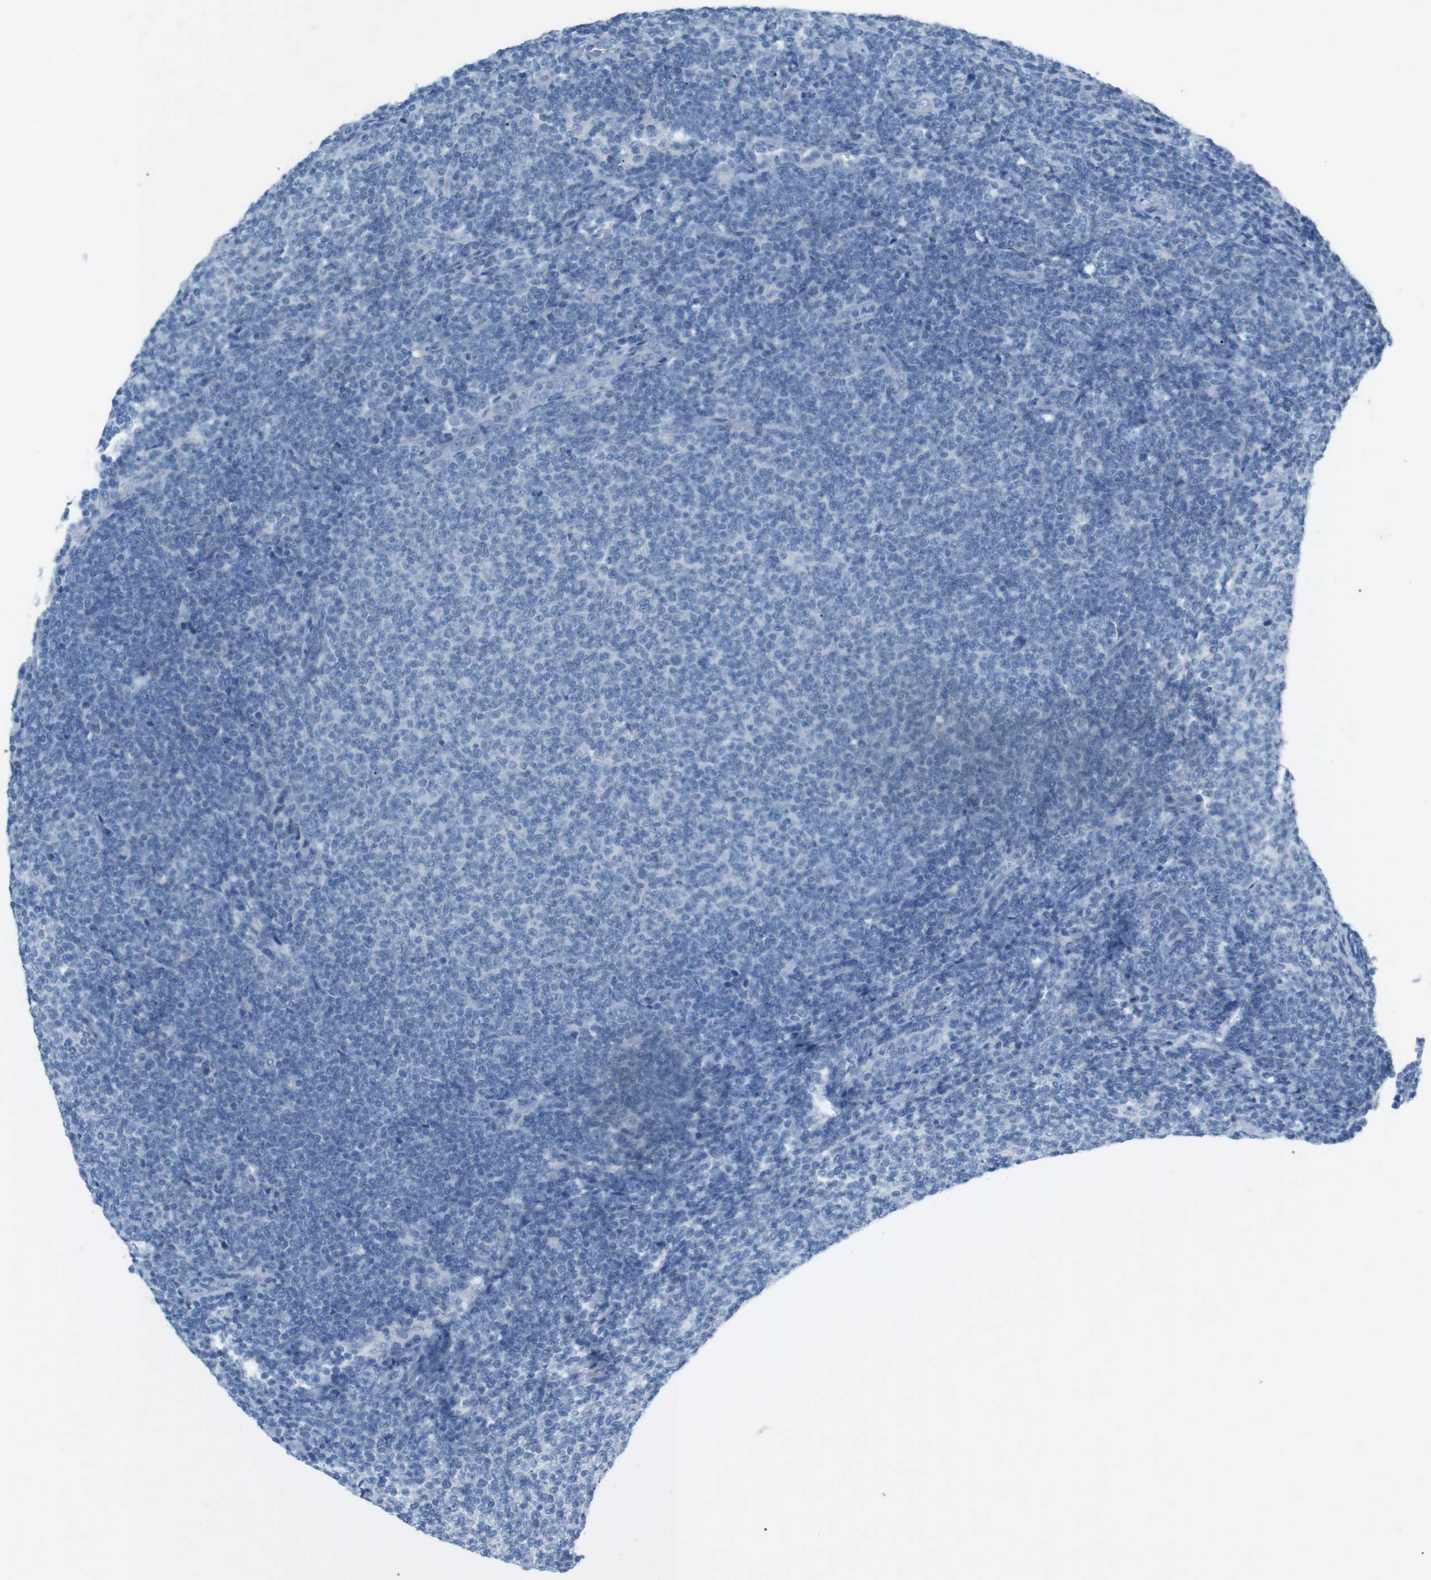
{"staining": {"intensity": "negative", "quantity": "none", "location": "none"}, "tissue": "lymphoma", "cell_type": "Tumor cells", "image_type": "cancer", "snomed": [{"axis": "morphology", "description": "Malignant lymphoma, non-Hodgkin's type, Low grade"}, {"axis": "topography", "description": "Lymph node"}], "caption": "The image displays no significant staining in tumor cells of lymphoma.", "gene": "SALL4", "patient": {"sex": "male", "age": 66}}